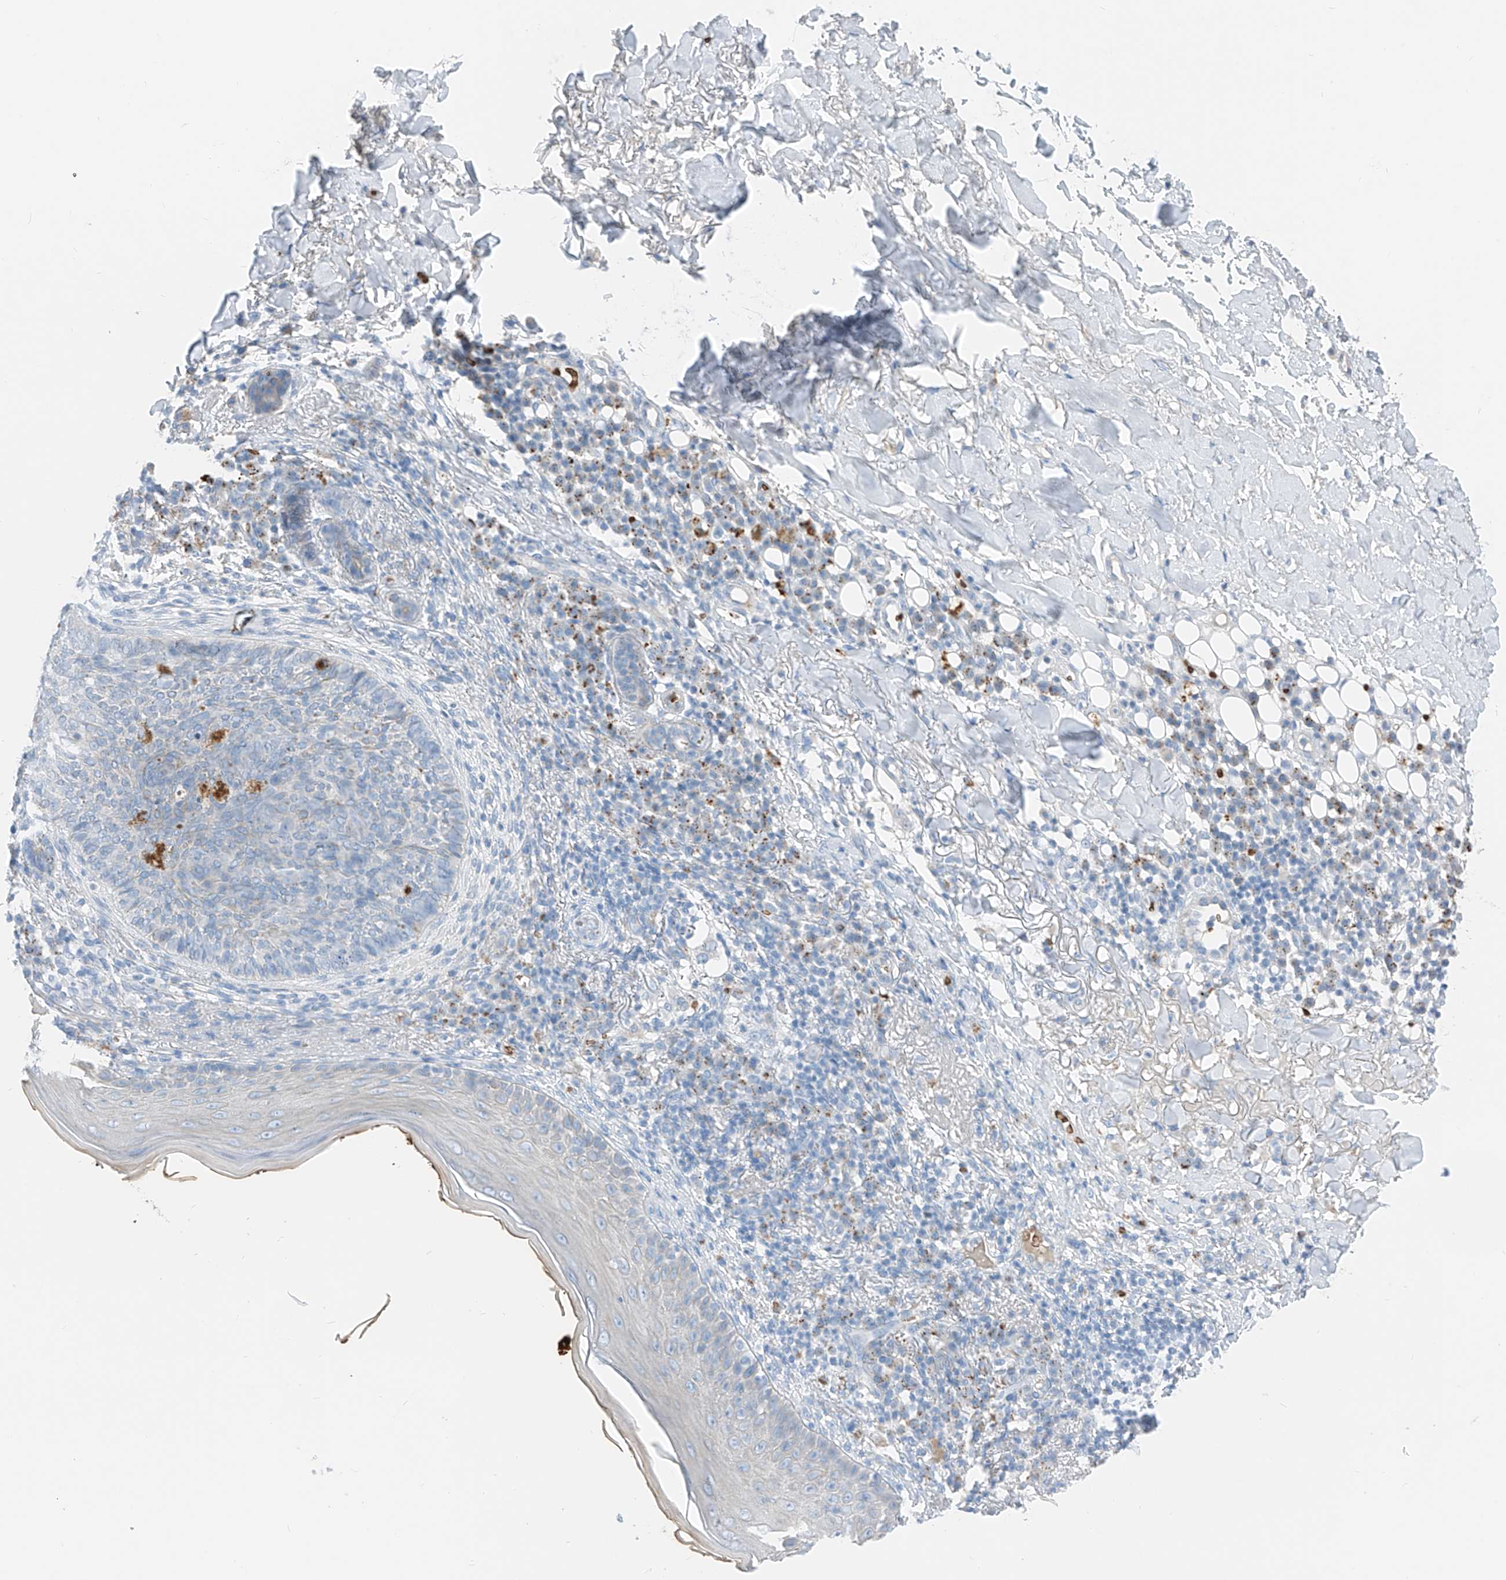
{"staining": {"intensity": "negative", "quantity": "none", "location": "none"}, "tissue": "skin cancer", "cell_type": "Tumor cells", "image_type": "cancer", "snomed": [{"axis": "morphology", "description": "Basal cell carcinoma"}, {"axis": "topography", "description": "Skin"}], "caption": "Photomicrograph shows no protein staining in tumor cells of skin cancer tissue.", "gene": "PRSS23", "patient": {"sex": "male", "age": 85}}